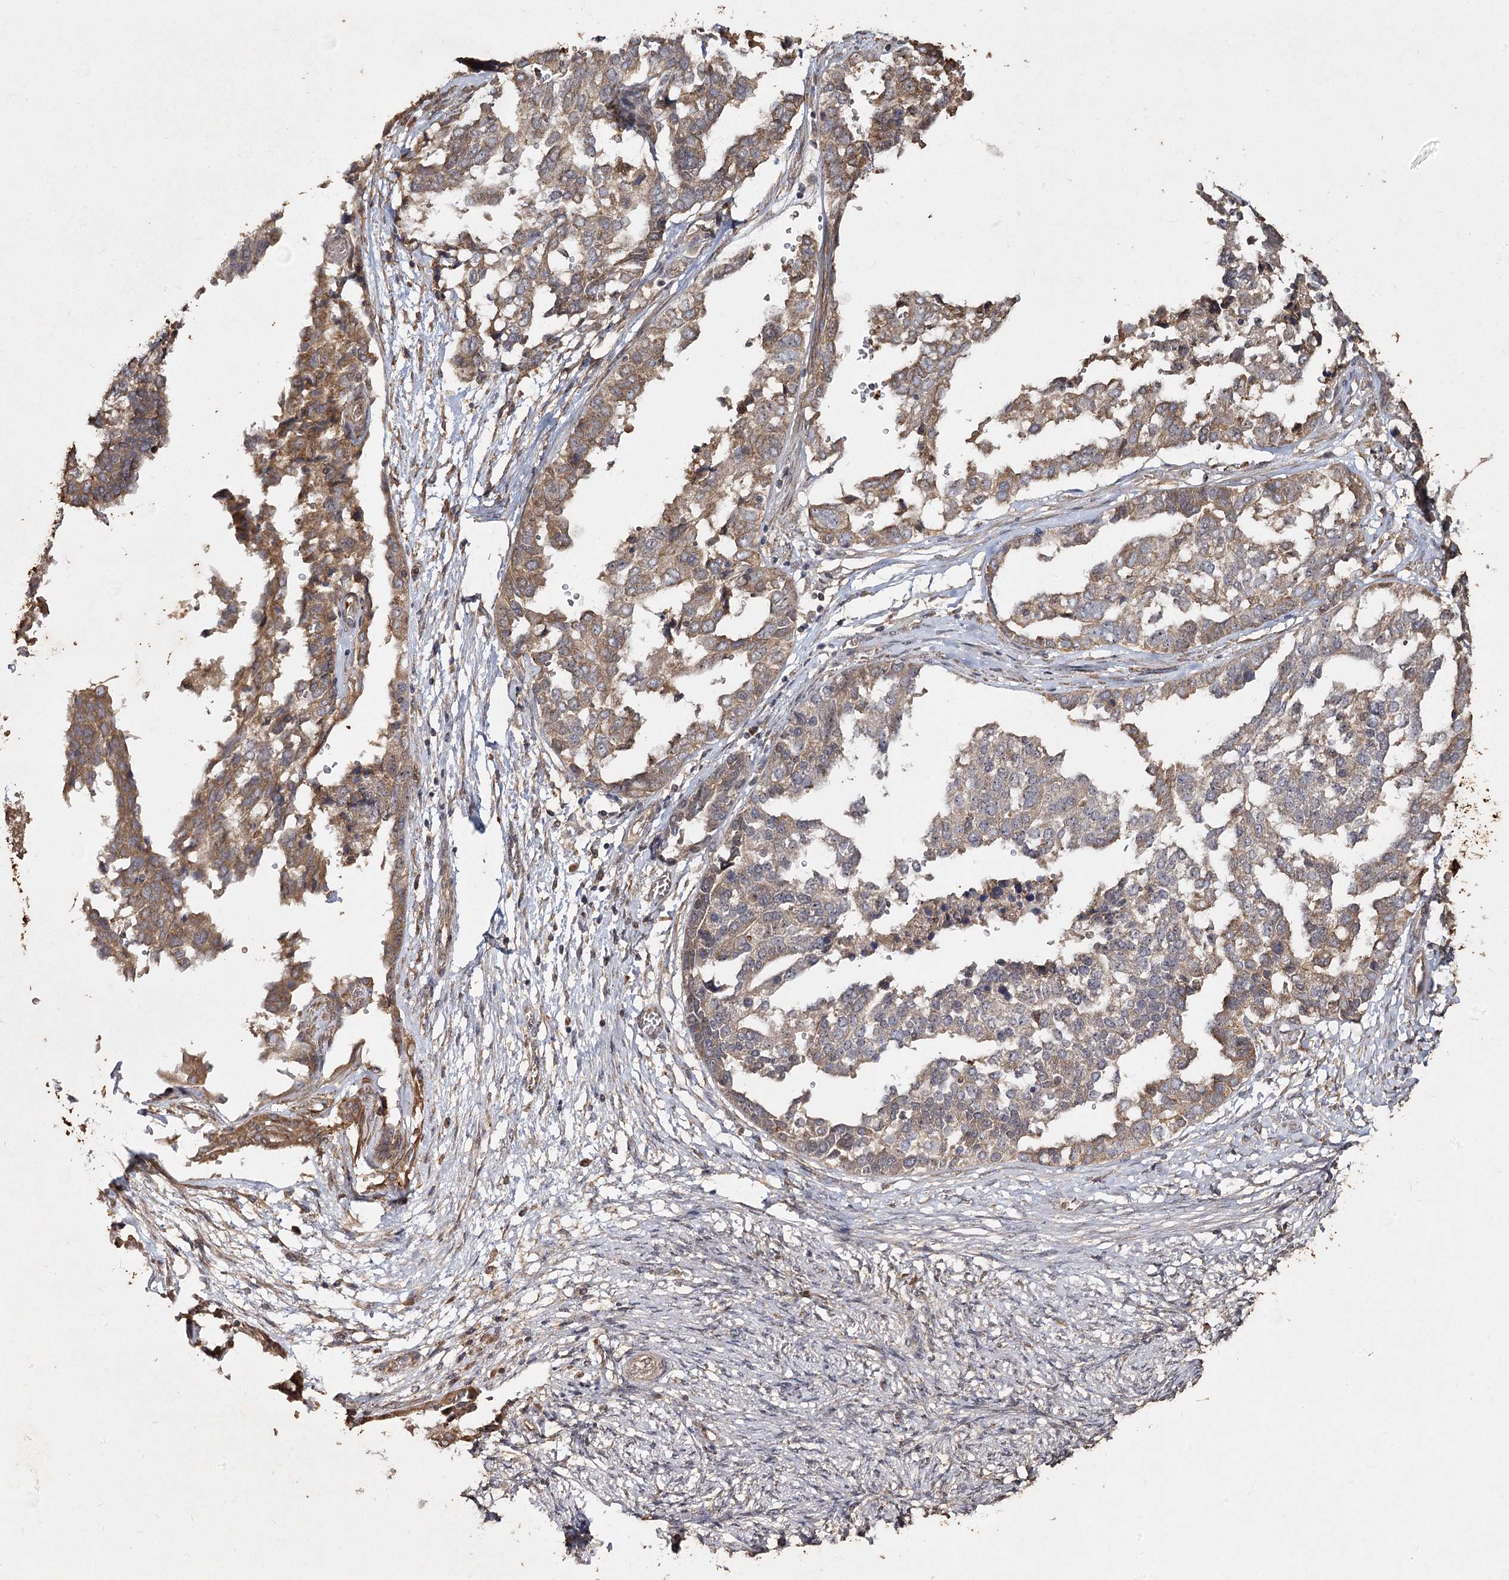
{"staining": {"intensity": "moderate", "quantity": ">75%", "location": "cytoplasmic/membranous"}, "tissue": "ovarian cancer", "cell_type": "Tumor cells", "image_type": "cancer", "snomed": [{"axis": "morphology", "description": "Cystadenocarcinoma, serous, NOS"}, {"axis": "topography", "description": "Ovary"}], "caption": "This photomicrograph demonstrates immunohistochemistry staining of serous cystadenocarcinoma (ovarian), with medium moderate cytoplasmic/membranous positivity in about >75% of tumor cells.", "gene": "PIK3C2A", "patient": {"sex": "female", "age": 44}}